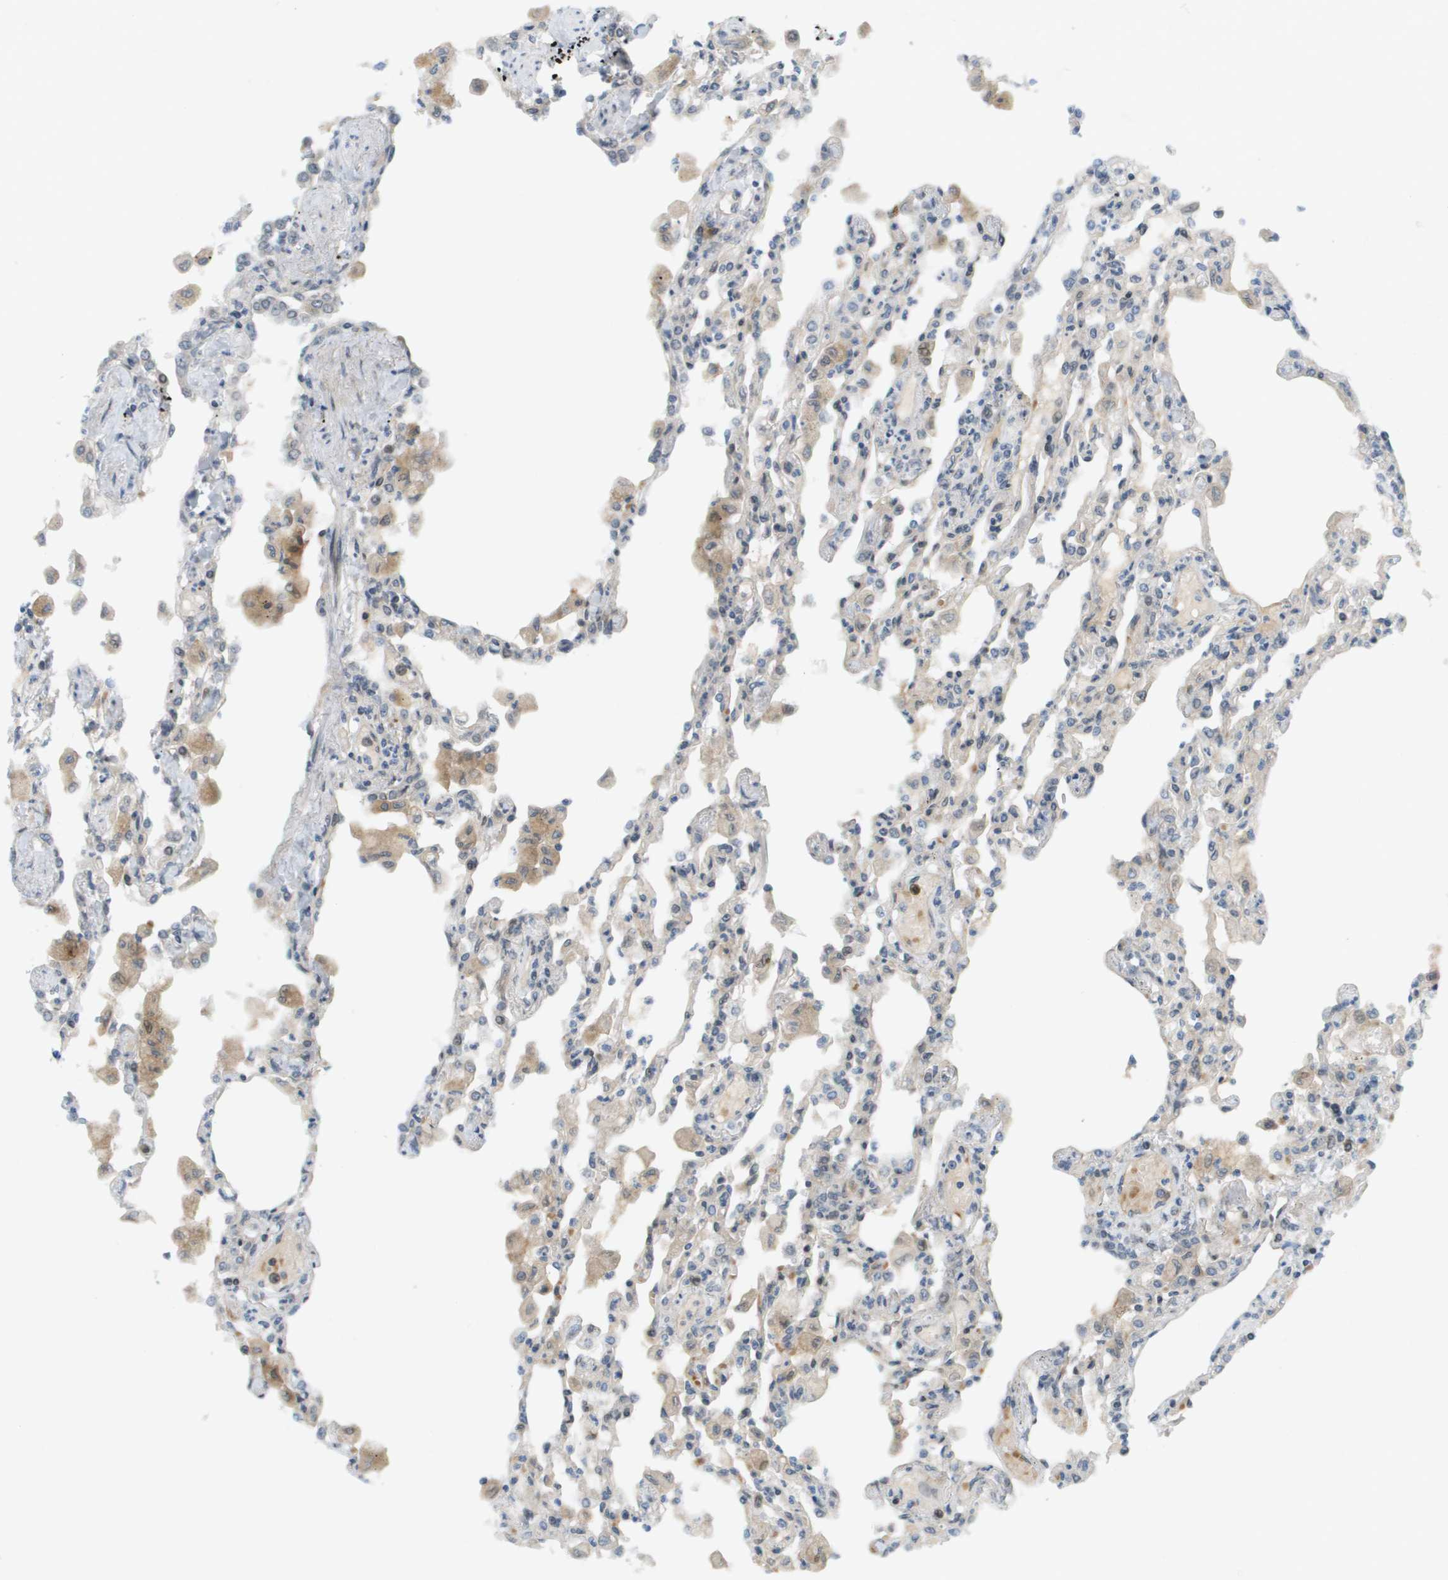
{"staining": {"intensity": "weak", "quantity": "<25%", "location": "cytoplasmic/membranous"}, "tissue": "lung", "cell_type": "Alveolar cells", "image_type": "normal", "snomed": [{"axis": "morphology", "description": "Normal tissue, NOS"}, {"axis": "topography", "description": "Bronchus"}, {"axis": "topography", "description": "Lung"}], "caption": "IHC of normal lung exhibits no positivity in alveolar cells.", "gene": "CACNB4", "patient": {"sex": "female", "age": 49}}